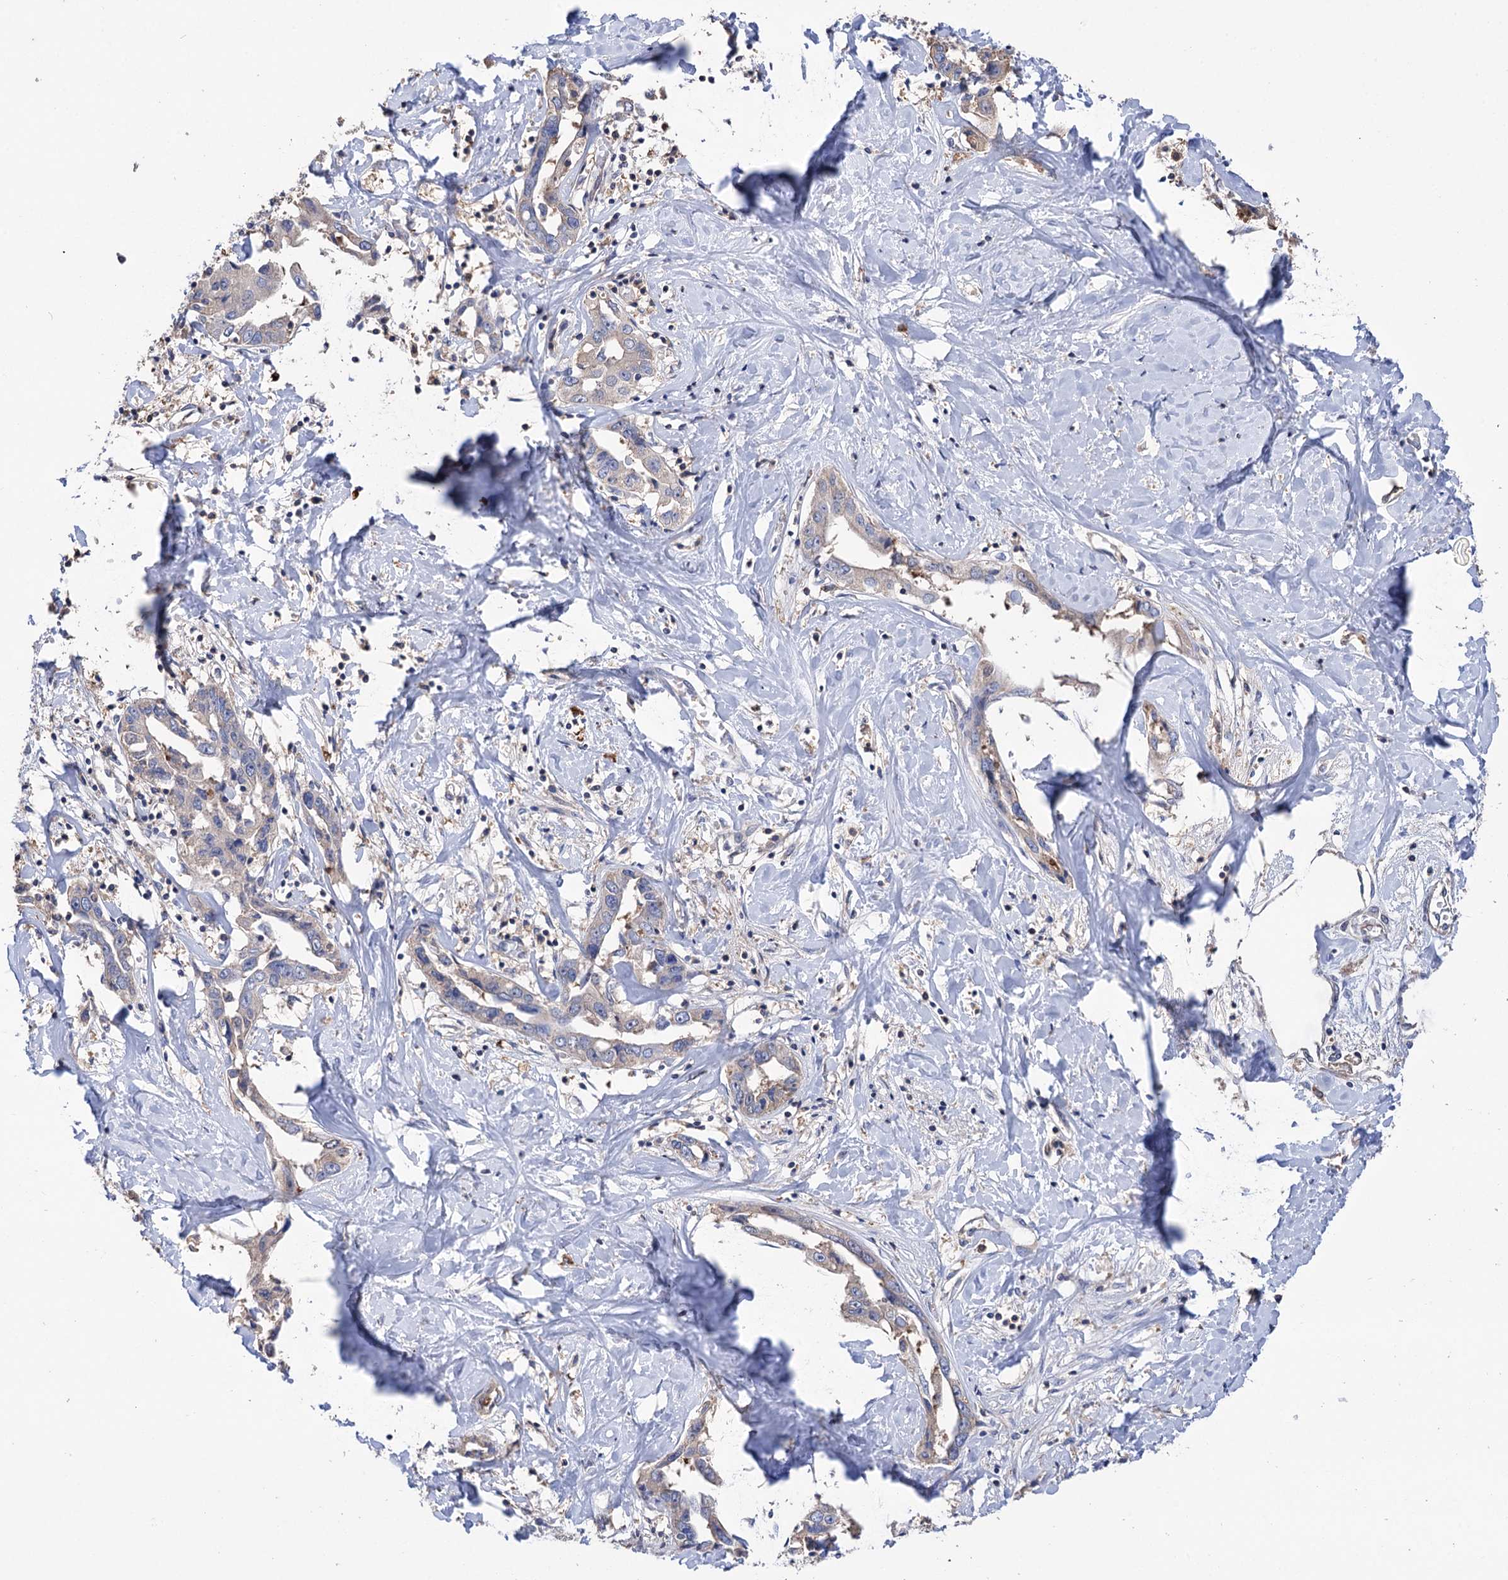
{"staining": {"intensity": "weak", "quantity": "<25%", "location": "cytoplasmic/membranous"}, "tissue": "liver cancer", "cell_type": "Tumor cells", "image_type": "cancer", "snomed": [{"axis": "morphology", "description": "Cholangiocarcinoma"}, {"axis": "topography", "description": "Liver"}], "caption": "High power microscopy micrograph of an immunohistochemistry (IHC) image of liver cancer, revealing no significant expression in tumor cells.", "gene": "BBS4", "patient": {"sex": "male", "age": 59}}